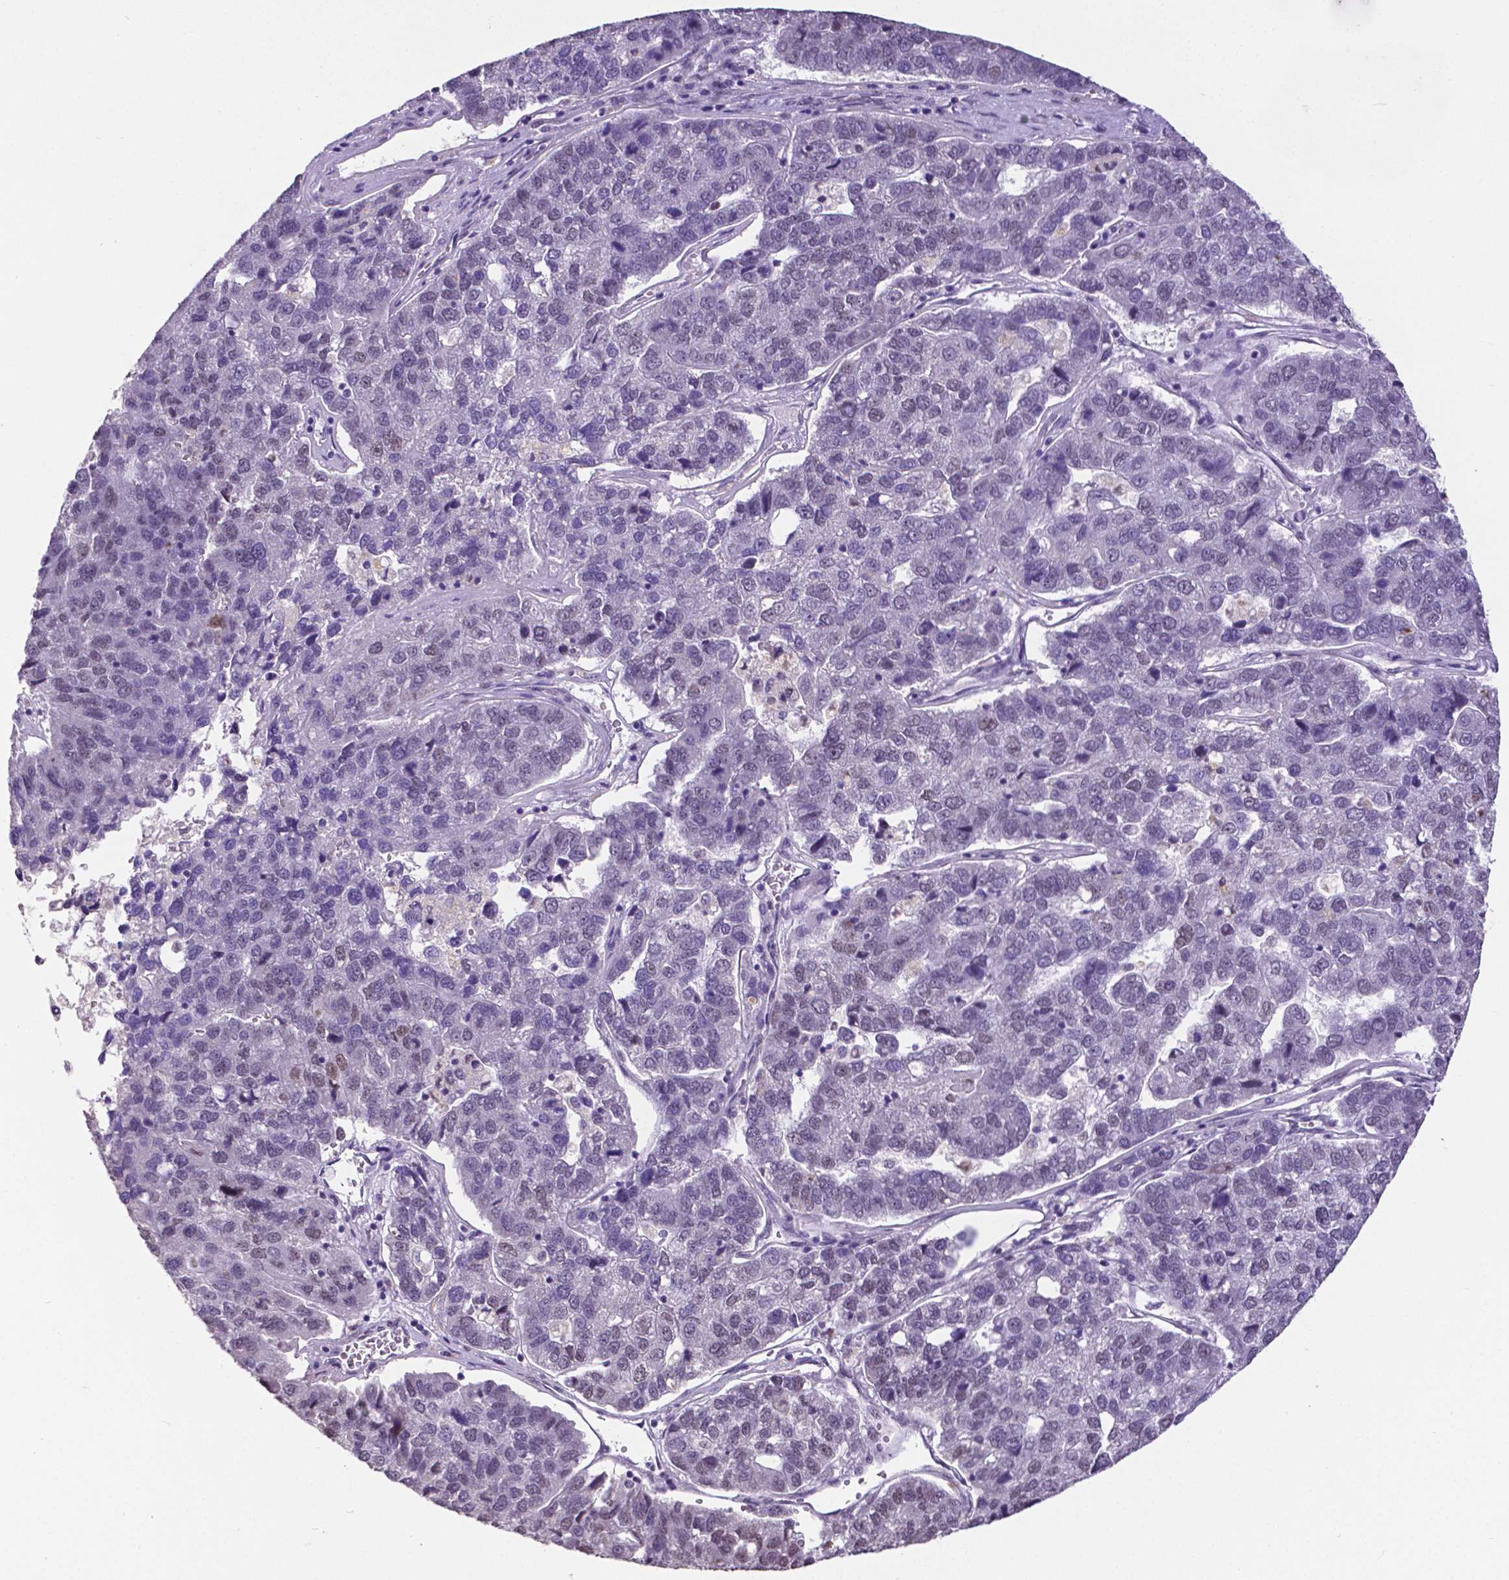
{"staining": {"intensity": "weak", "quantity": "<25%", "location": "nuclear"}, "tissue": "pancreatic cancer", "cell_type": "Tumor cells", "image_type": "cancer", "snomed": [{"axis": "morphology", "description": "Adenocarcinoma, NOS"}, {"axis": "topography", "description": "Pancreas"}], "caption": "High power microscopy image of an immunohistochemistry photomicrograph of pancreatic adenocarcinoma, revealing no significant staining in tumor cells.", "gene": "ATRX", "patient": {"sex": "female", "age": 61}}